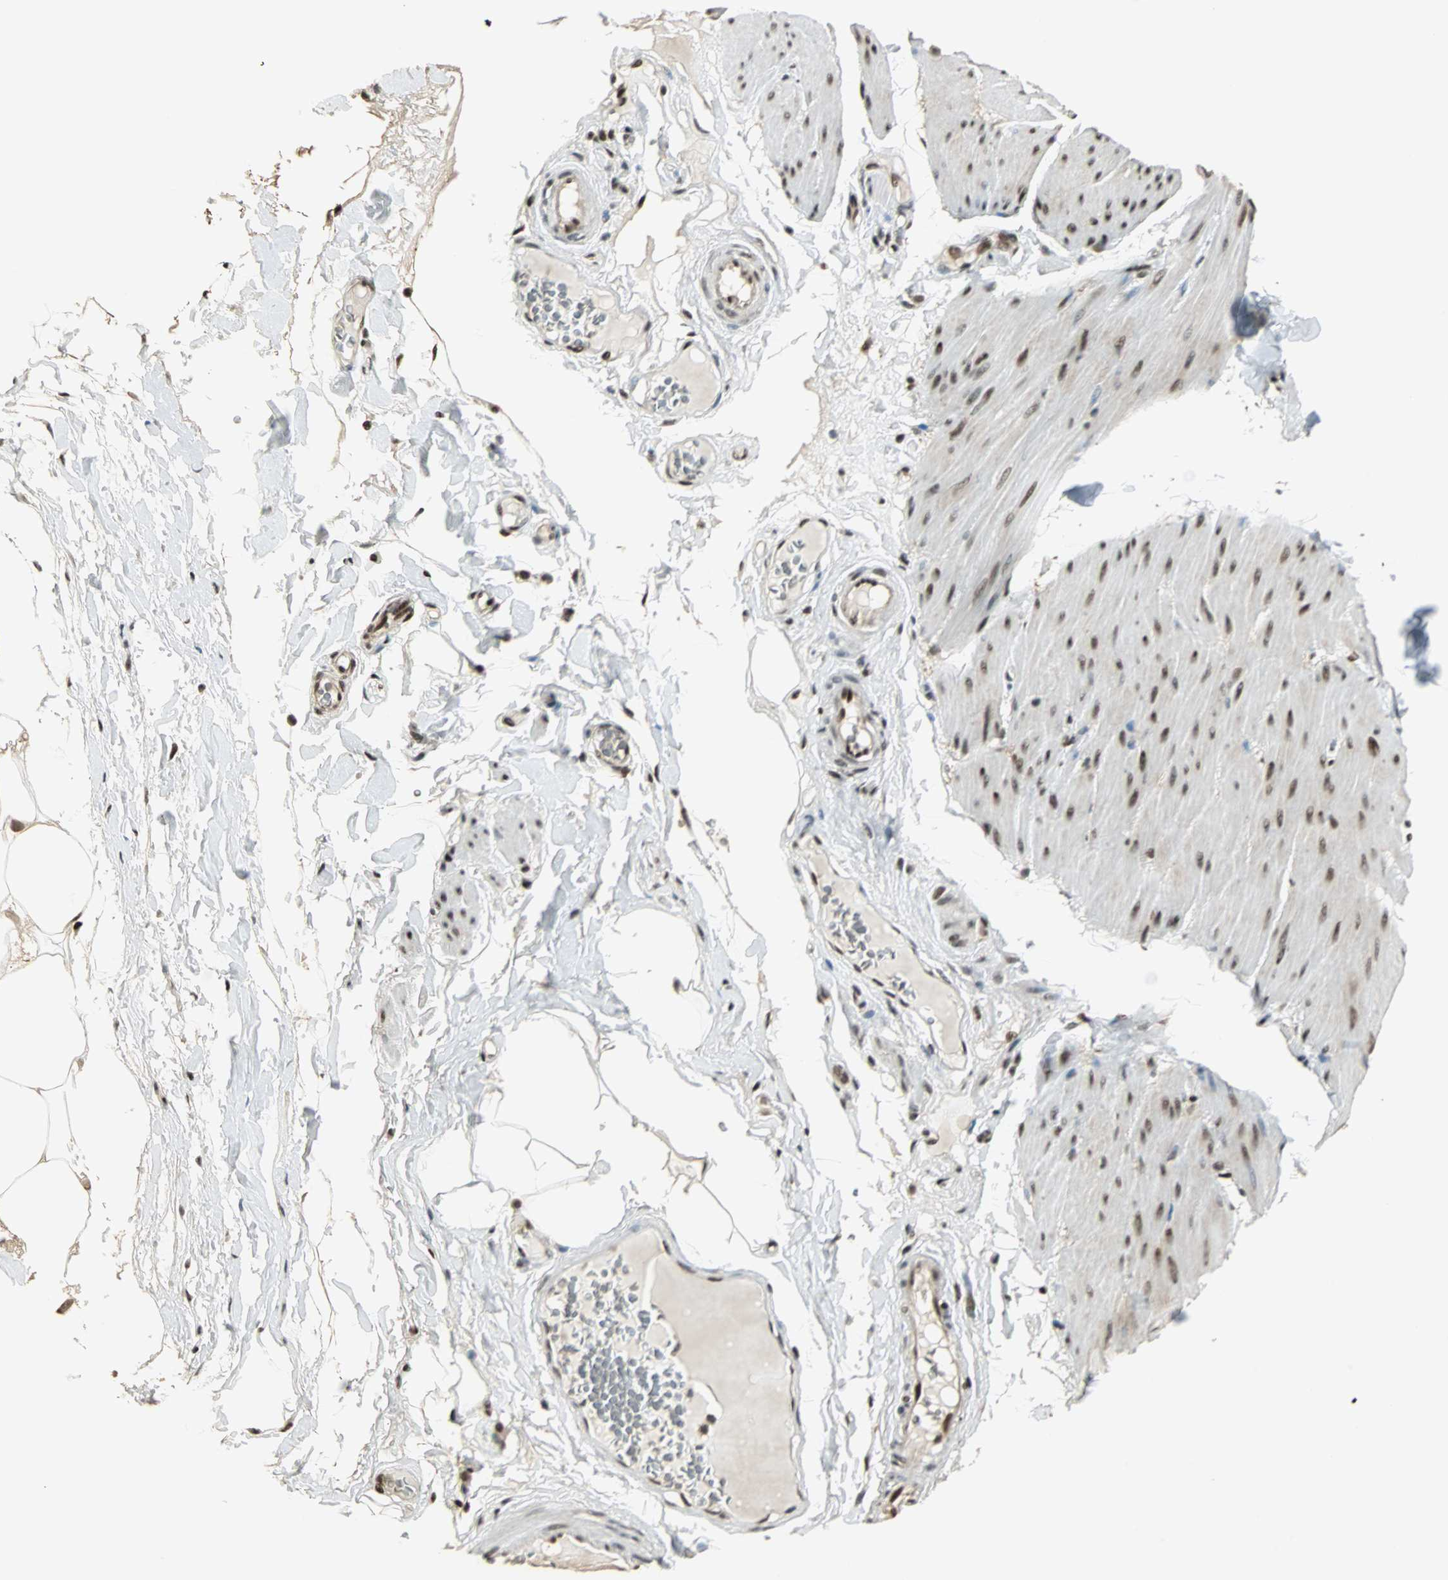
{"staining": {"intensity": "moderate", "quantity": ">75%", "location": "nuclear"}, "tissue": "smooth muscle", "cell_type": "Smooth muscle cells", "image_type": "normal", "snomed": [{"axis": "morphology", "description": "Normal tissue, NOS"}, {"axis": "topography", "description": "Smooth muscle"}, {"axis": "topography", "description": "Colon"}], "caption": "A high-resolution image shows immunohistochemistry staining of normal smooth muscle, which displays moderate nuclear staining in approximately >75% of smooth muscle cells. Nuclei are stained in blue.", "gene": "TAF5", "patient": {"sex": "male", "age": 67}}